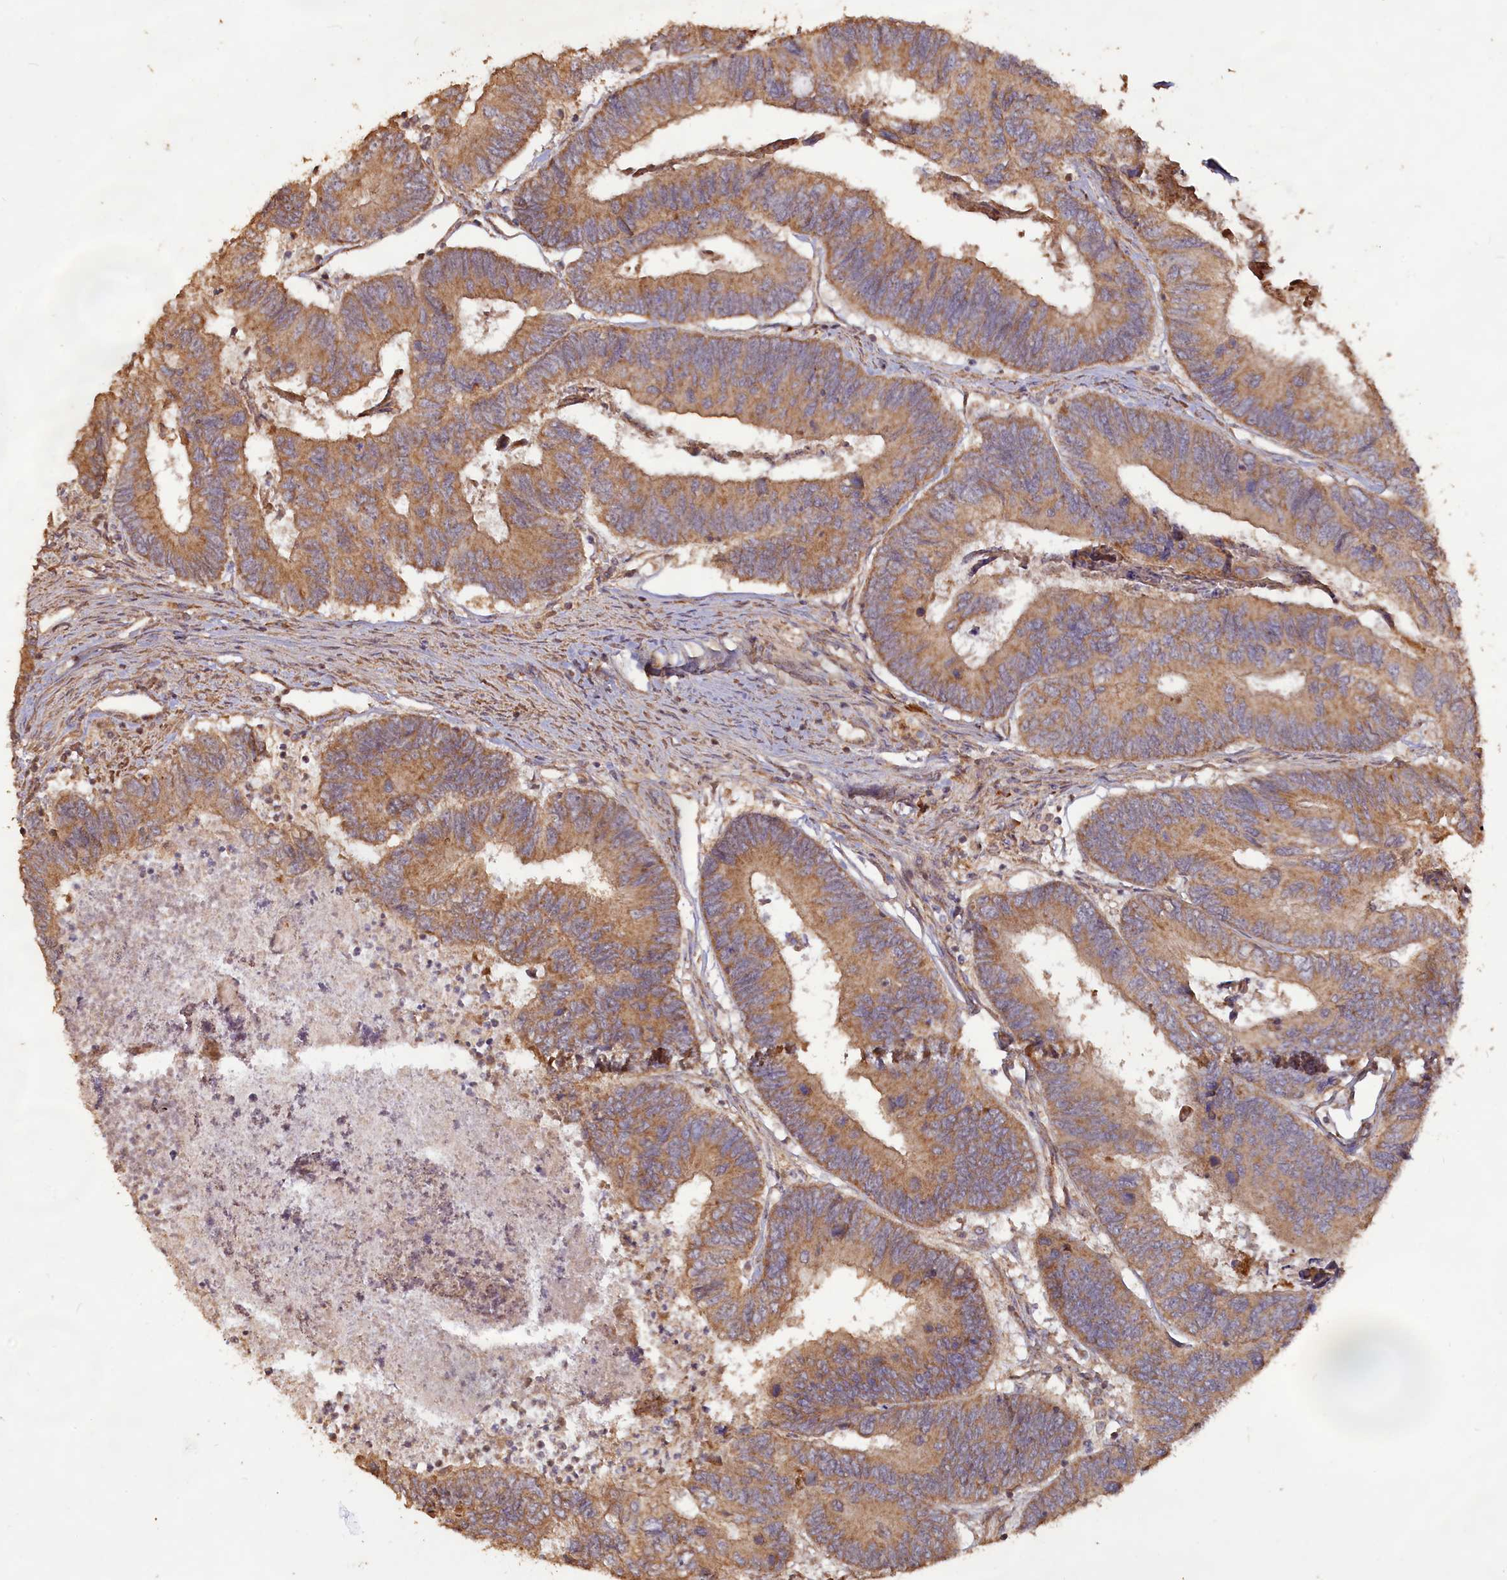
{"staining": {"intensity": "moderate", "quantity": ">75%", "location": "cytoplasmic/membranous"}, "tissue": "colorectal cancer", "cell_type": "Tumor cells", "image_type": "cancer", "snomed": [{"axis": "morphology", "description": "Adenocarcinoma, NOS"}, {"axis": "topography", "description": "Colon"}], "caption": "This micrograph exhibits immunohistochemistry staining of colorectal cancer, with medium moderate cytoplasmic/membranous positivity in about >75% of tumor cells.", "gene": "LAYN", "patient": {"sex": "female", "age": 67}}